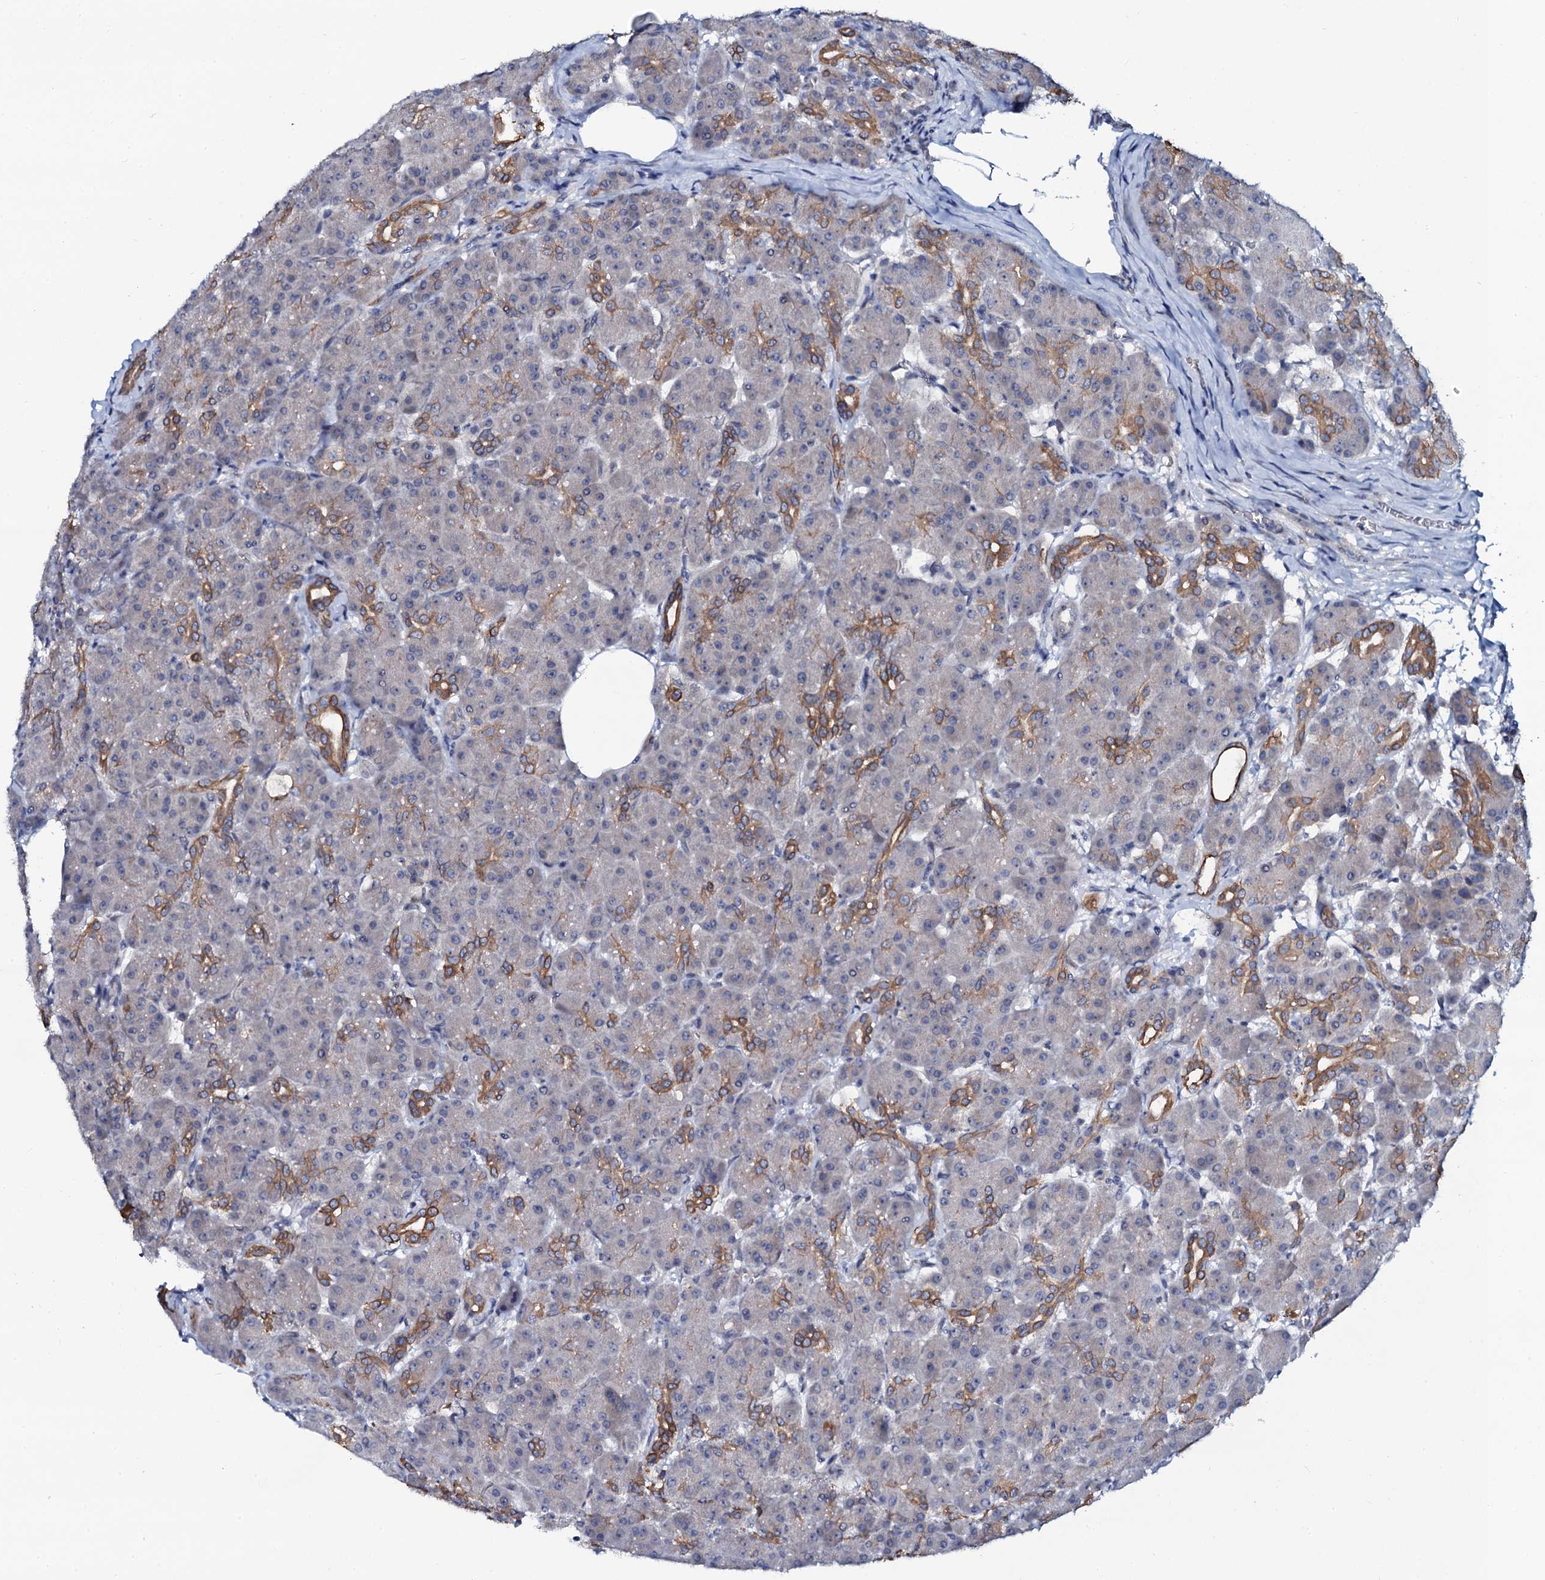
{"staining": {"intensity": "strong", "quantity": "<25%", "location": "cytoplasmic/membranous"}, "tissue": "pancreas", "cell_type": "Exocrine glandular cells", "image_type": "normal", "snomed": [{"axis": "morphology", "description": "Normal tissue, NOS"}, {"axis": "topography", "description": "Pancreas"}], "caption": "Pancreas stained with DAB (3,3'-diaminobenzidine) immunohistochemistry (IHC) shows medium levels of strong cytoplasmic/membranous staining in about <25% of exocrine glandular cells.", "gene": "C10orf88", "patient": {"sex": "male", "age": 63}}